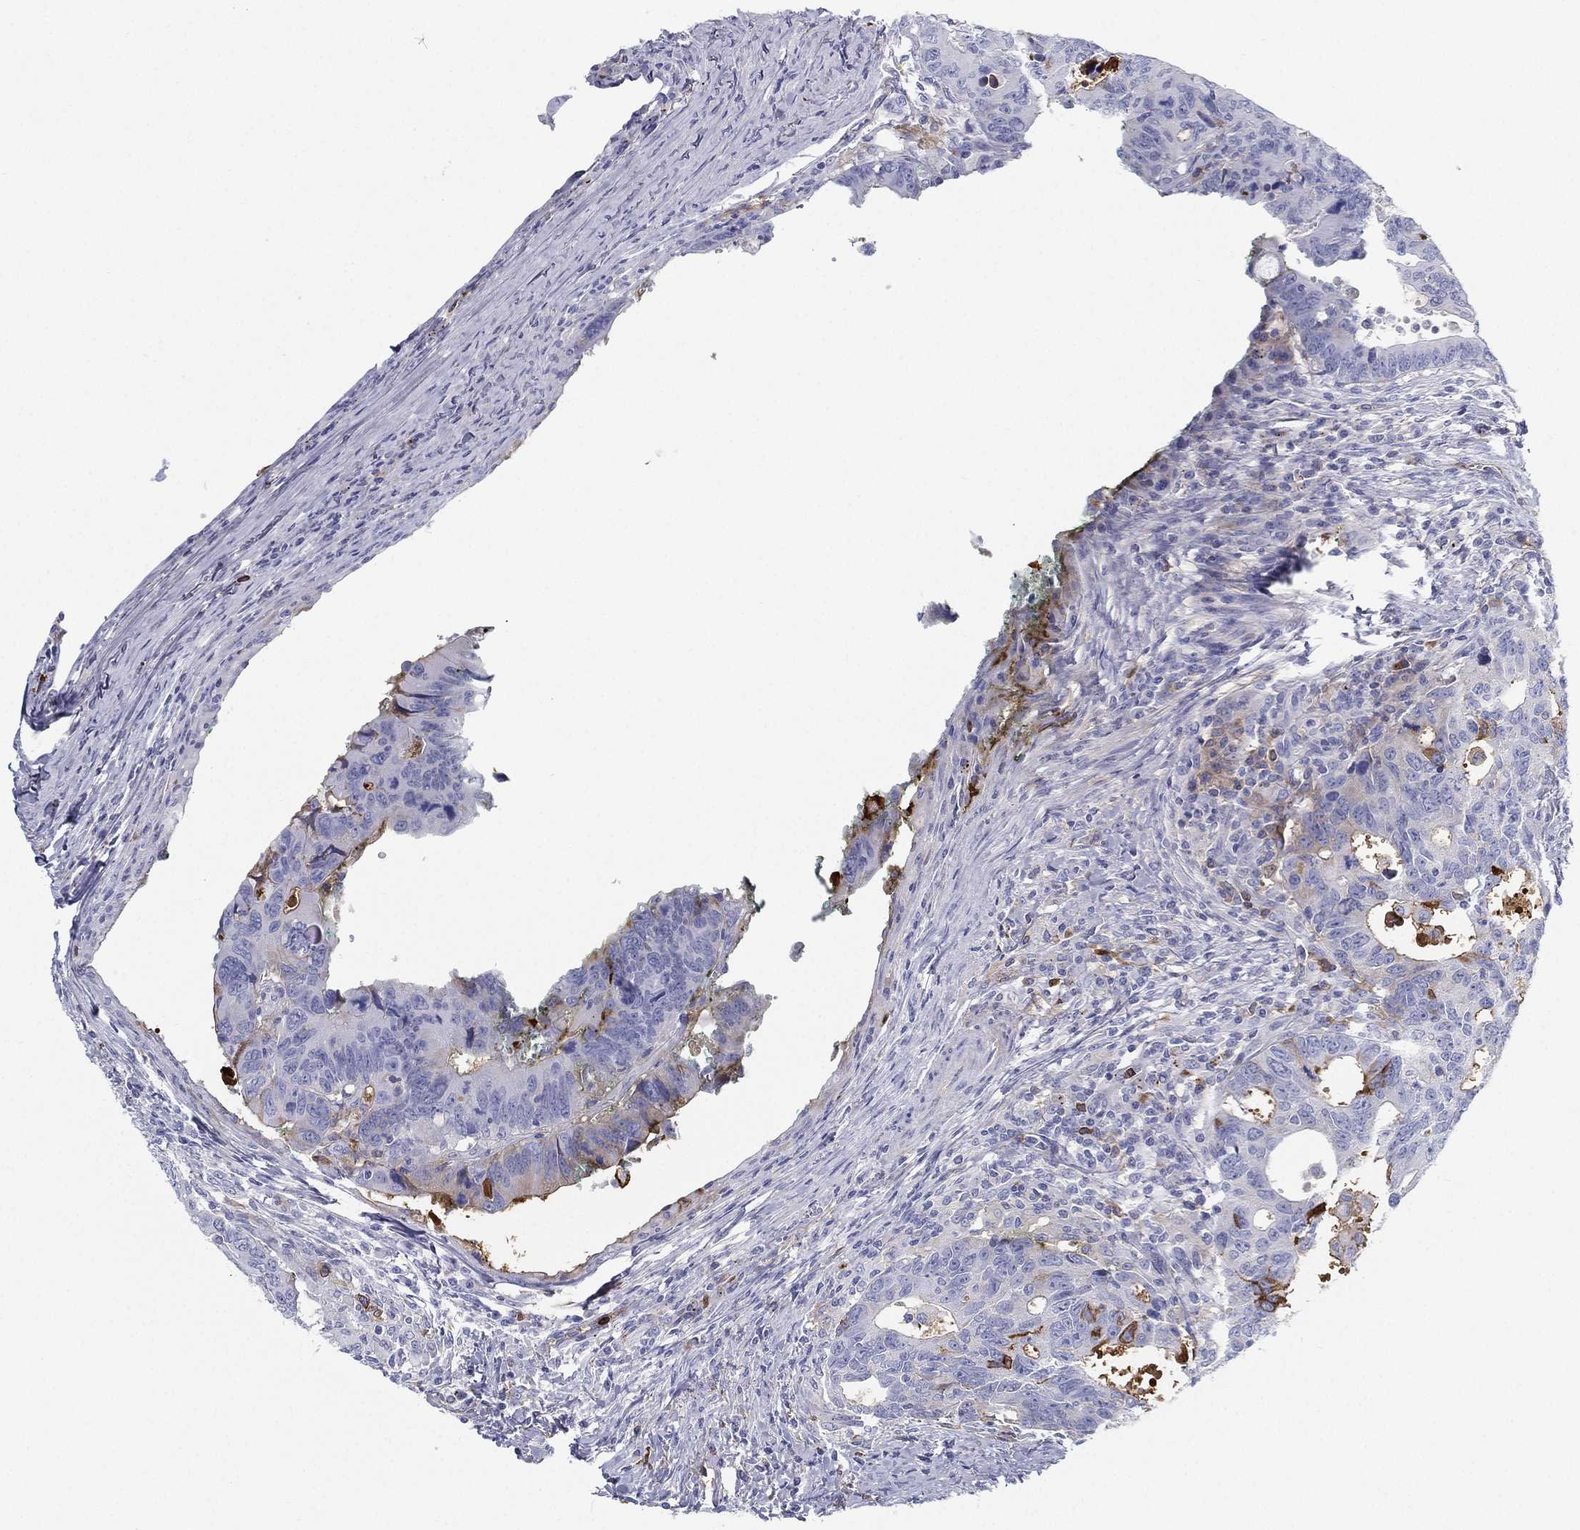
{"staining": {"intensity": "negative", "quantity": "none", "location": "none"}, "tissue": "colorectal cancer", "cell_type": "Tumor cells", "image_type": "cancer", "snomed": [{"axis": "morphology", "description": "Adenocarcinoma, NOS"}, {"axis": "topography", "description": "Colon"}], "caption": "This is a histopathology image of IHC staining of colorectal adenocarcinoma, which shows no expression in tumor cells.", "gene": "IFNB1", "patient": {"sex": "female", "age": 77}}